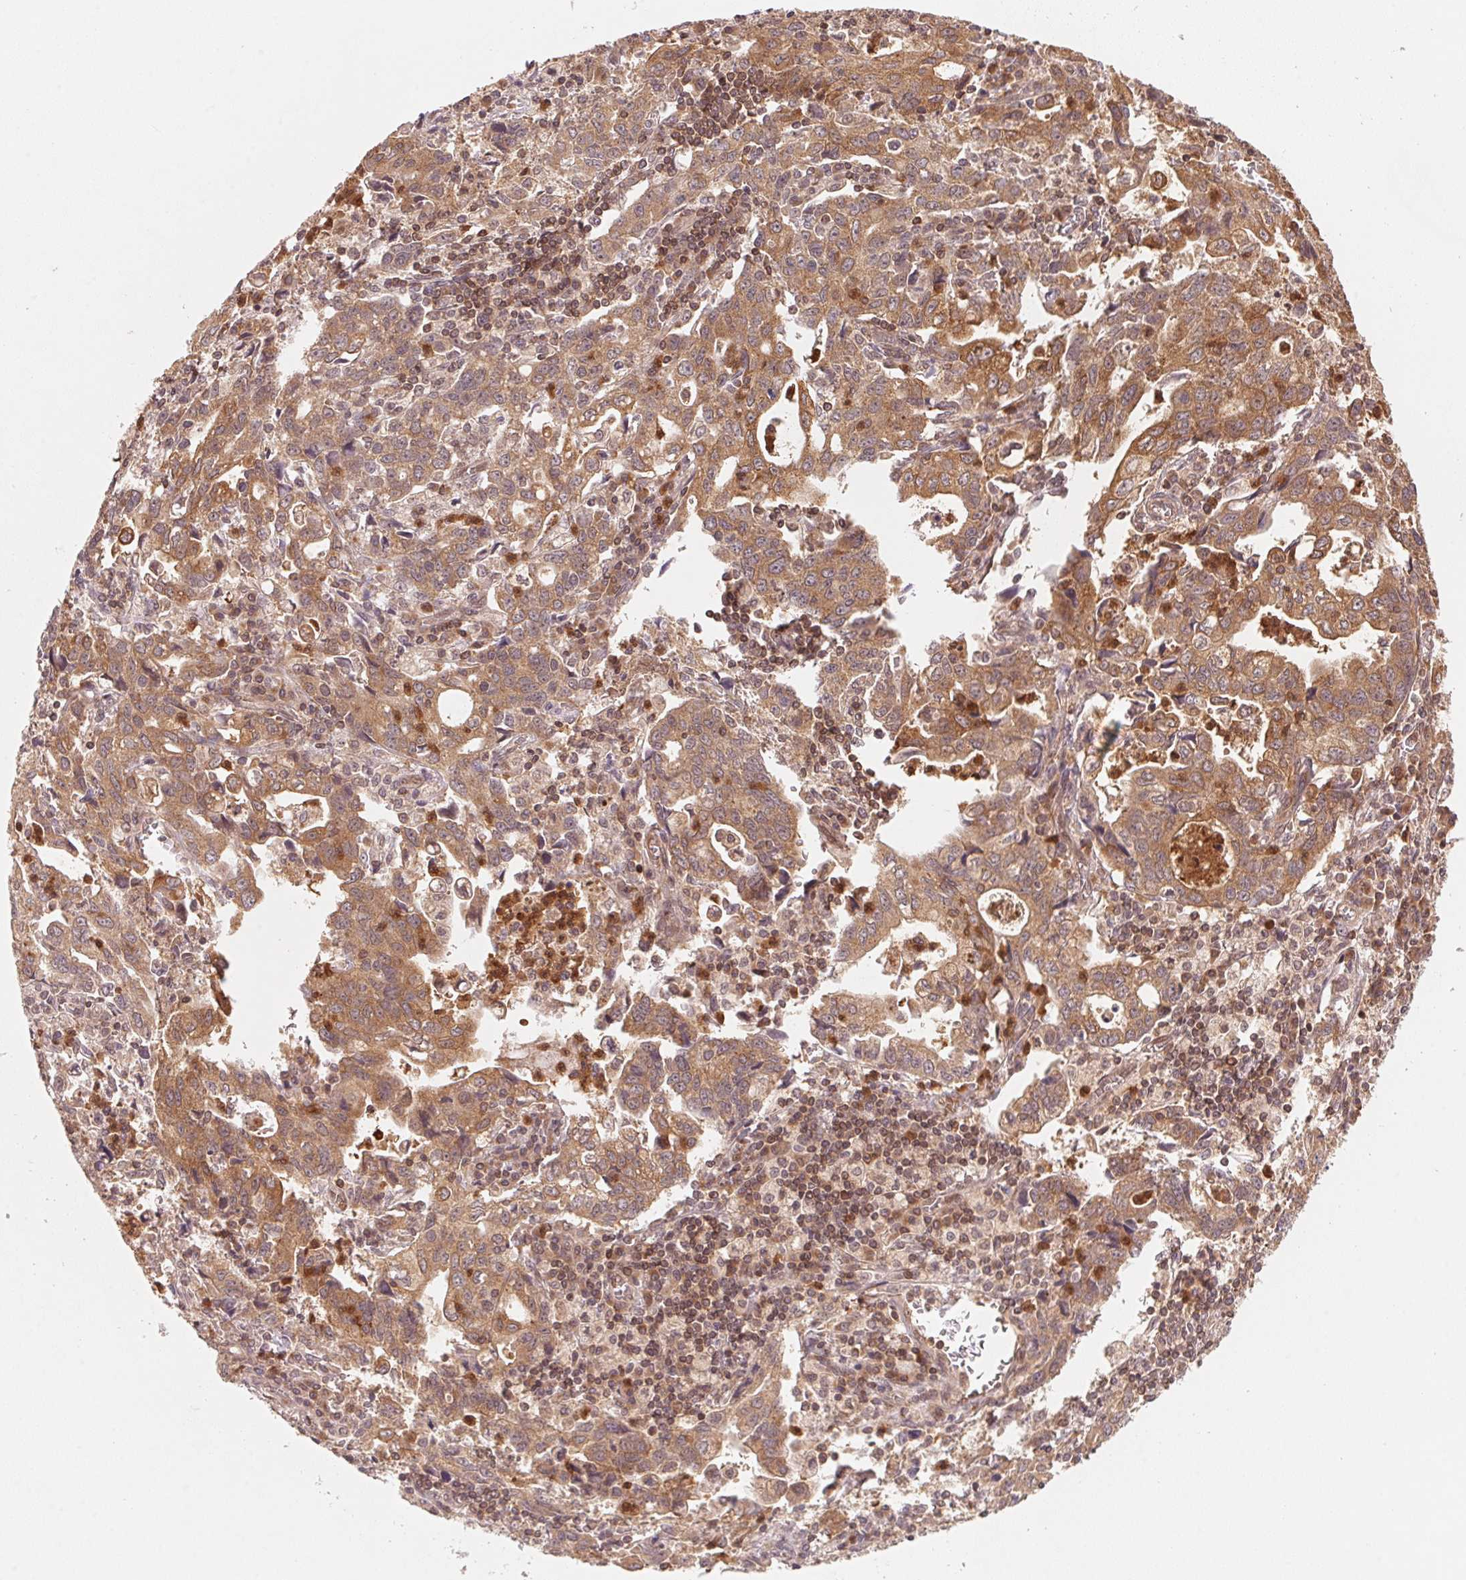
{"staining": {"intensity": "moderate", "quantity": ">75%", "location": "cytoplasmic/membranous"}, "tissue": "stomach cancer", "cell_type": "Tumor cells", "image_type": "cancer", "snomed": [{"axis": "morphology", "description": "Adenocarcinoma, NOS"}, {"axis": "topography", "description": "Stomach, upper"}], "caption": "Immunohistochemical staining of human stomach cancer reveals medium levels of moderate cytoplasmic/membranous positivity in approximately >75% of tumor cells. The staining is performed using DAB brown chromogen to label protein expression. The nuclei are counter-stained blue using hematoxylin.", "gene": "CCDC102B", "patient": {"sex": "male", "age": 85}}